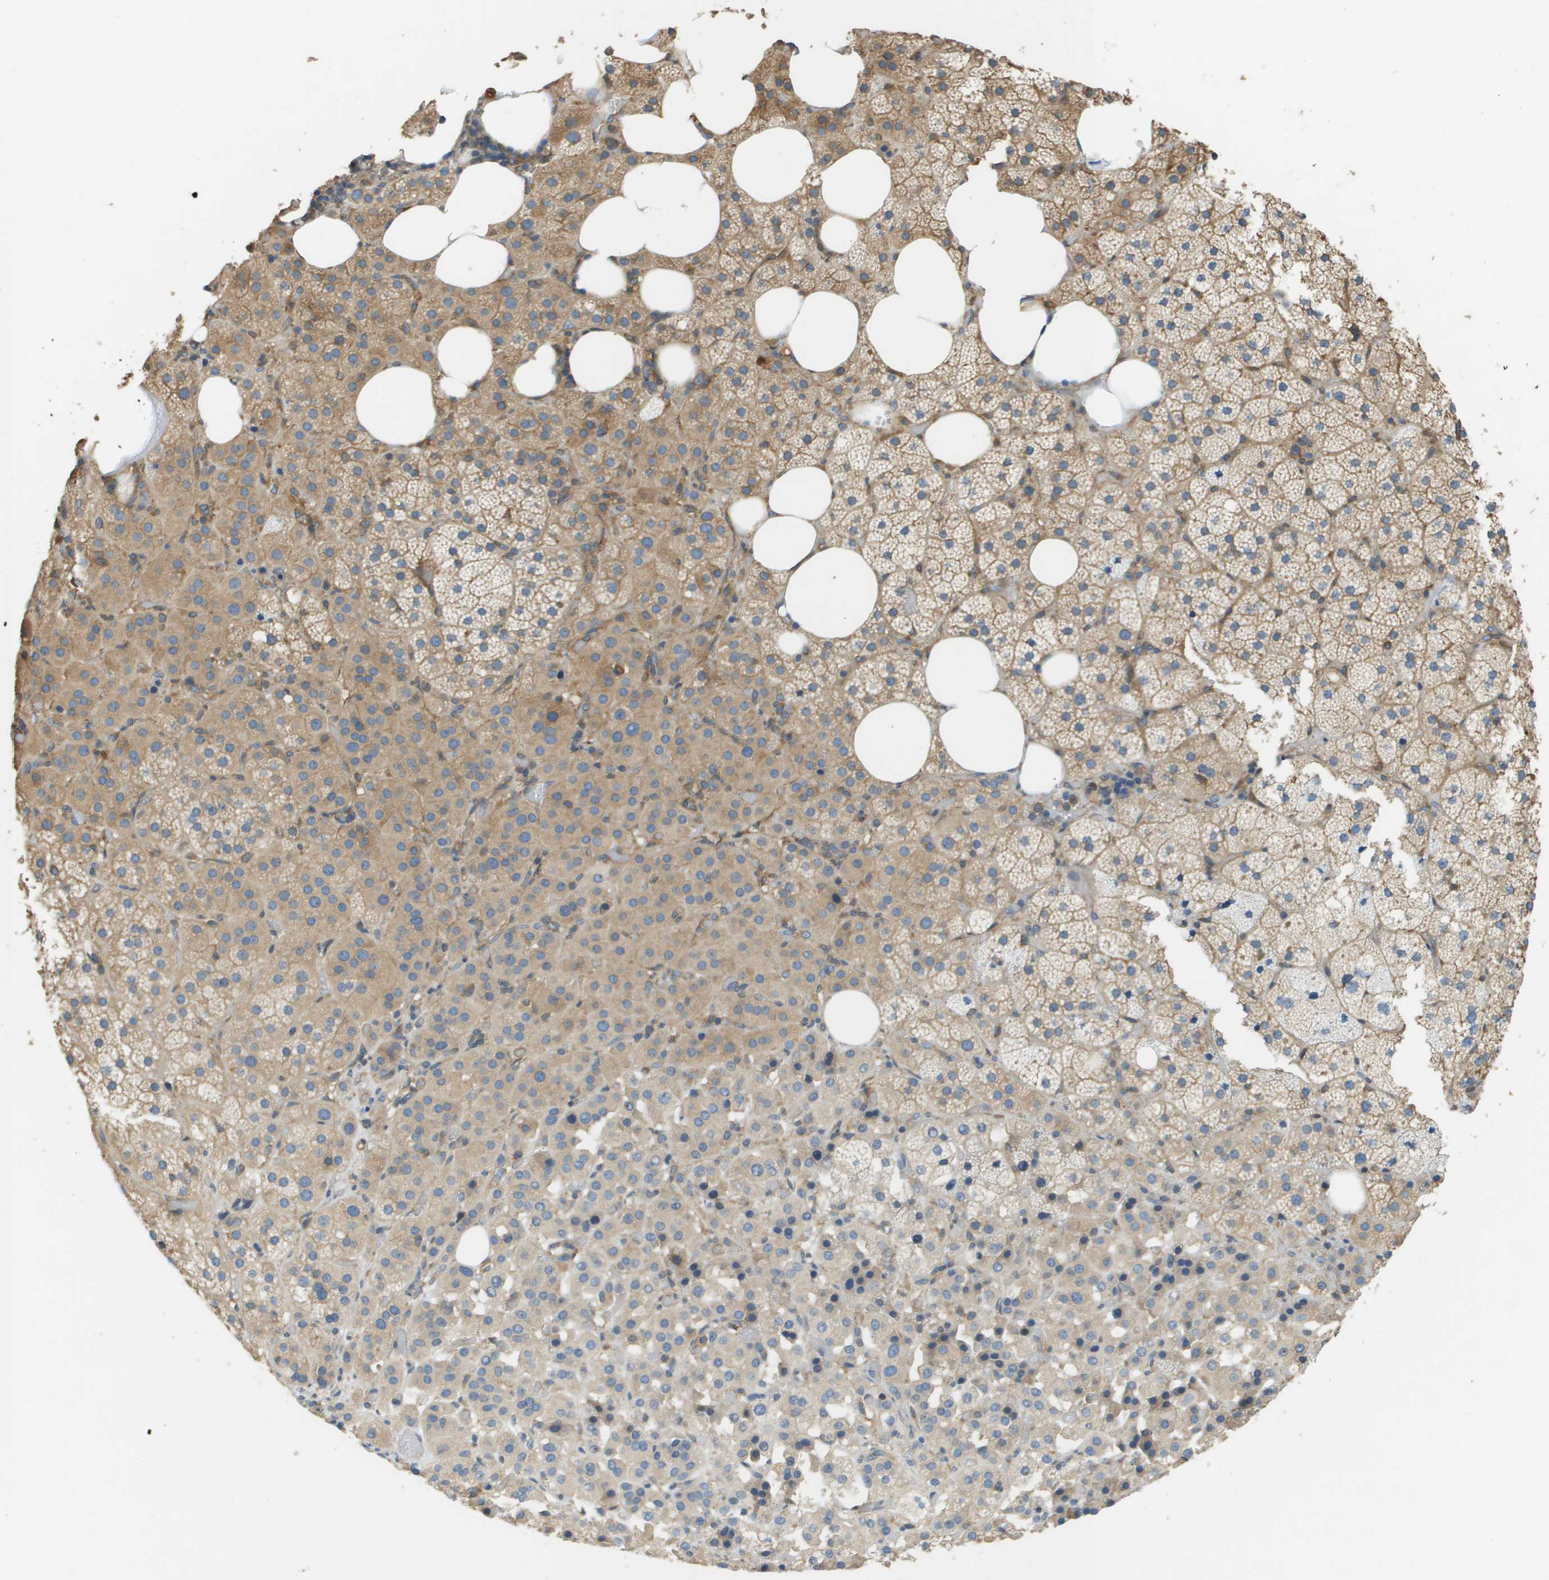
{"staining": {"intensity": "weak", "quantity": "25%-75%", "location": "cytoplasmic/membranous"}, "tissue": "adrenal gland", "cell_type": "Glandular cells", "image_type": "normal", "snomed": [{"axis": "morphology", "description": "Normal tissue, NOS"}, {"axis": "topography", "description": "Adrenal gland"}], "caption": "Immunohistochemical staining of normal adrenal gland demonstrates low levels of weak cytoplasmic/membranous expression in approximately 25%-75% of glandular cells.", "gene": "DNAJB11", "patient": {"sex": "female", "age": 59}}